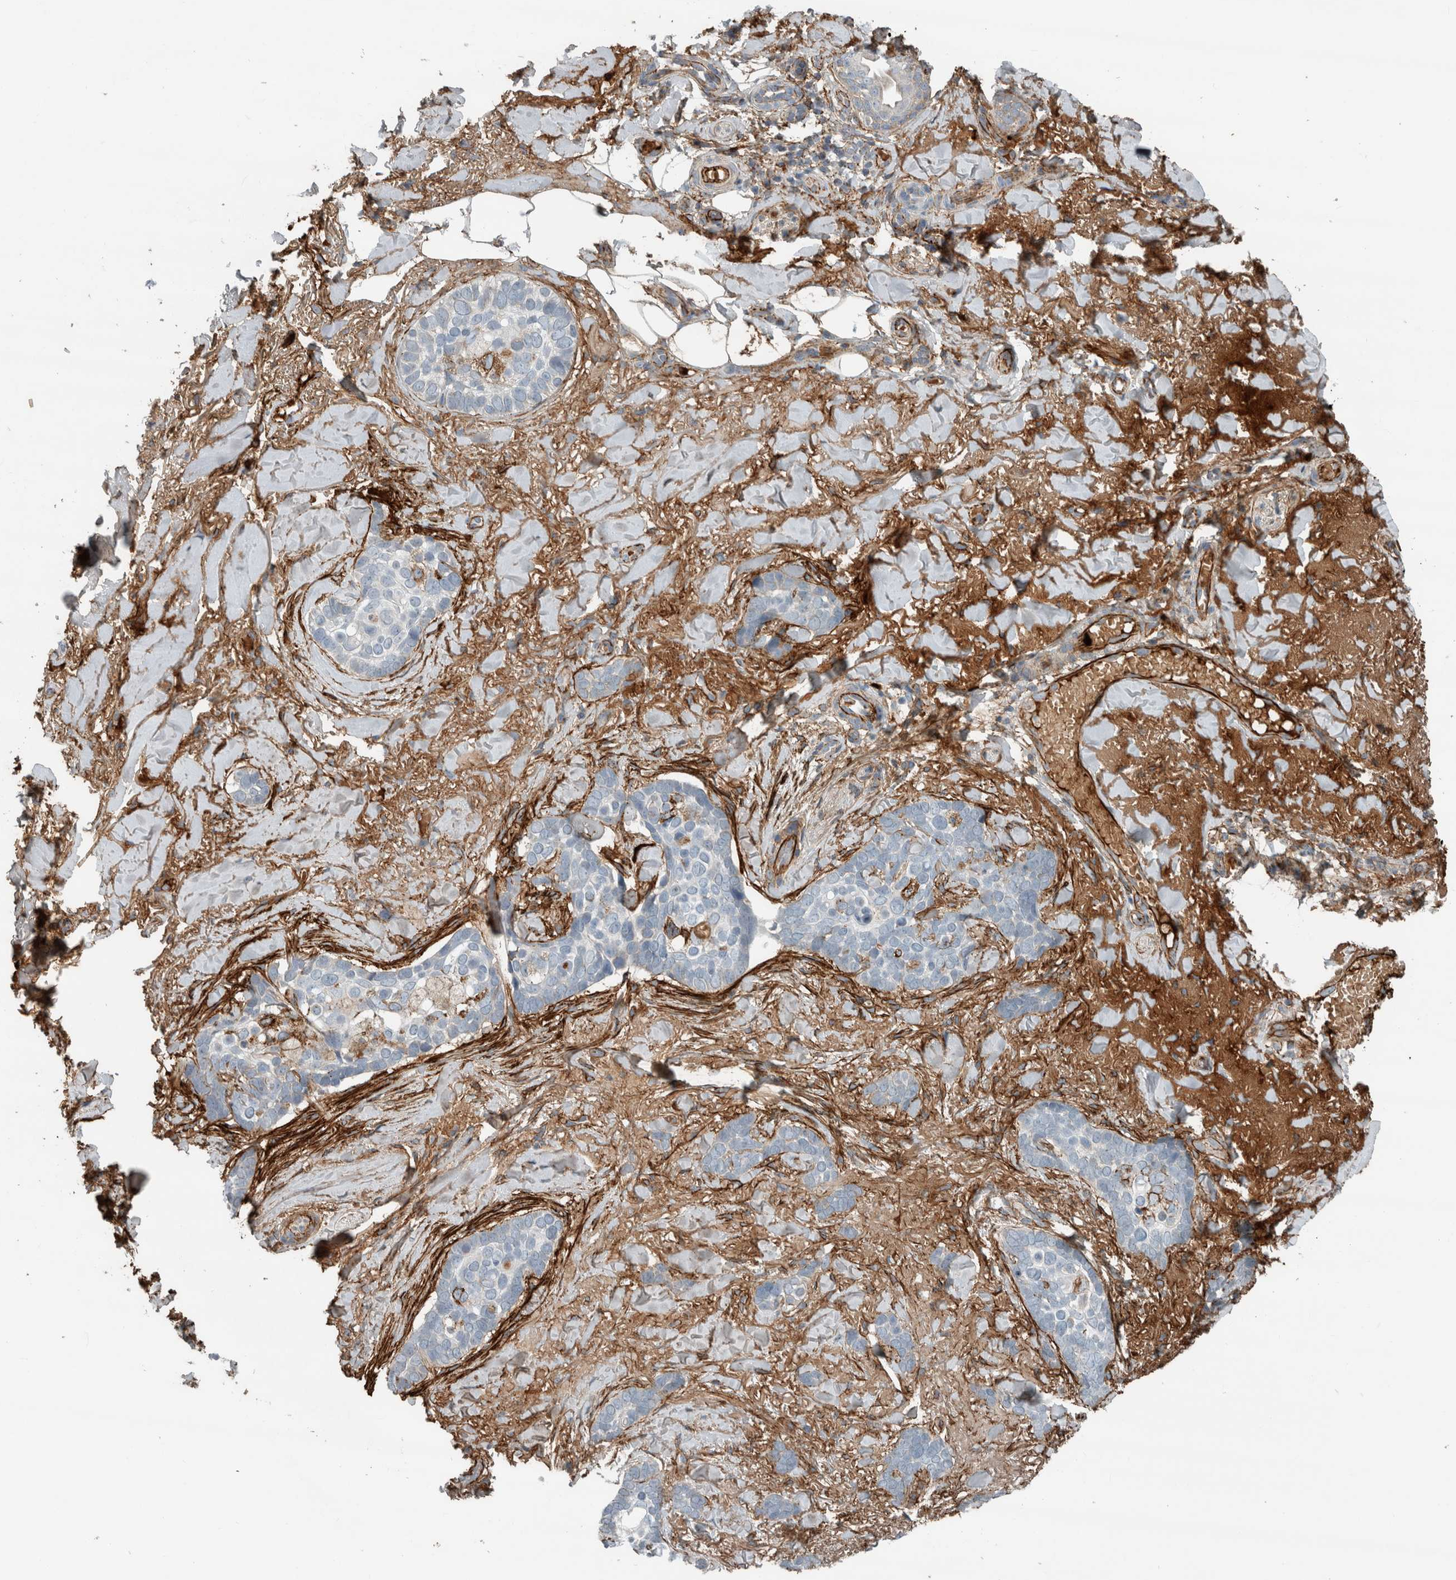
{"staining": {"intensity": "negative", "quantity": "none", "location": "none"}, "tissue": "skin cancer", "cell_type": "Tumor cells", "image_type": "cancer", "snomed": [{"axis": "morphology", "description": "Basal cell carcinoma"}, {"axis": "topography", "description": "Skin"}], "caption": "A histopathology image of skin cancer stained for a protein displays no brown staining in tumor cells. (Stains: DAB immunohistochemistry (IHC) with hematoxylin counter stain, Microscopy: brightfield microscopy at high magnification).", "gene": "FN1", "patient": {"sex": "female", "age": 82}}